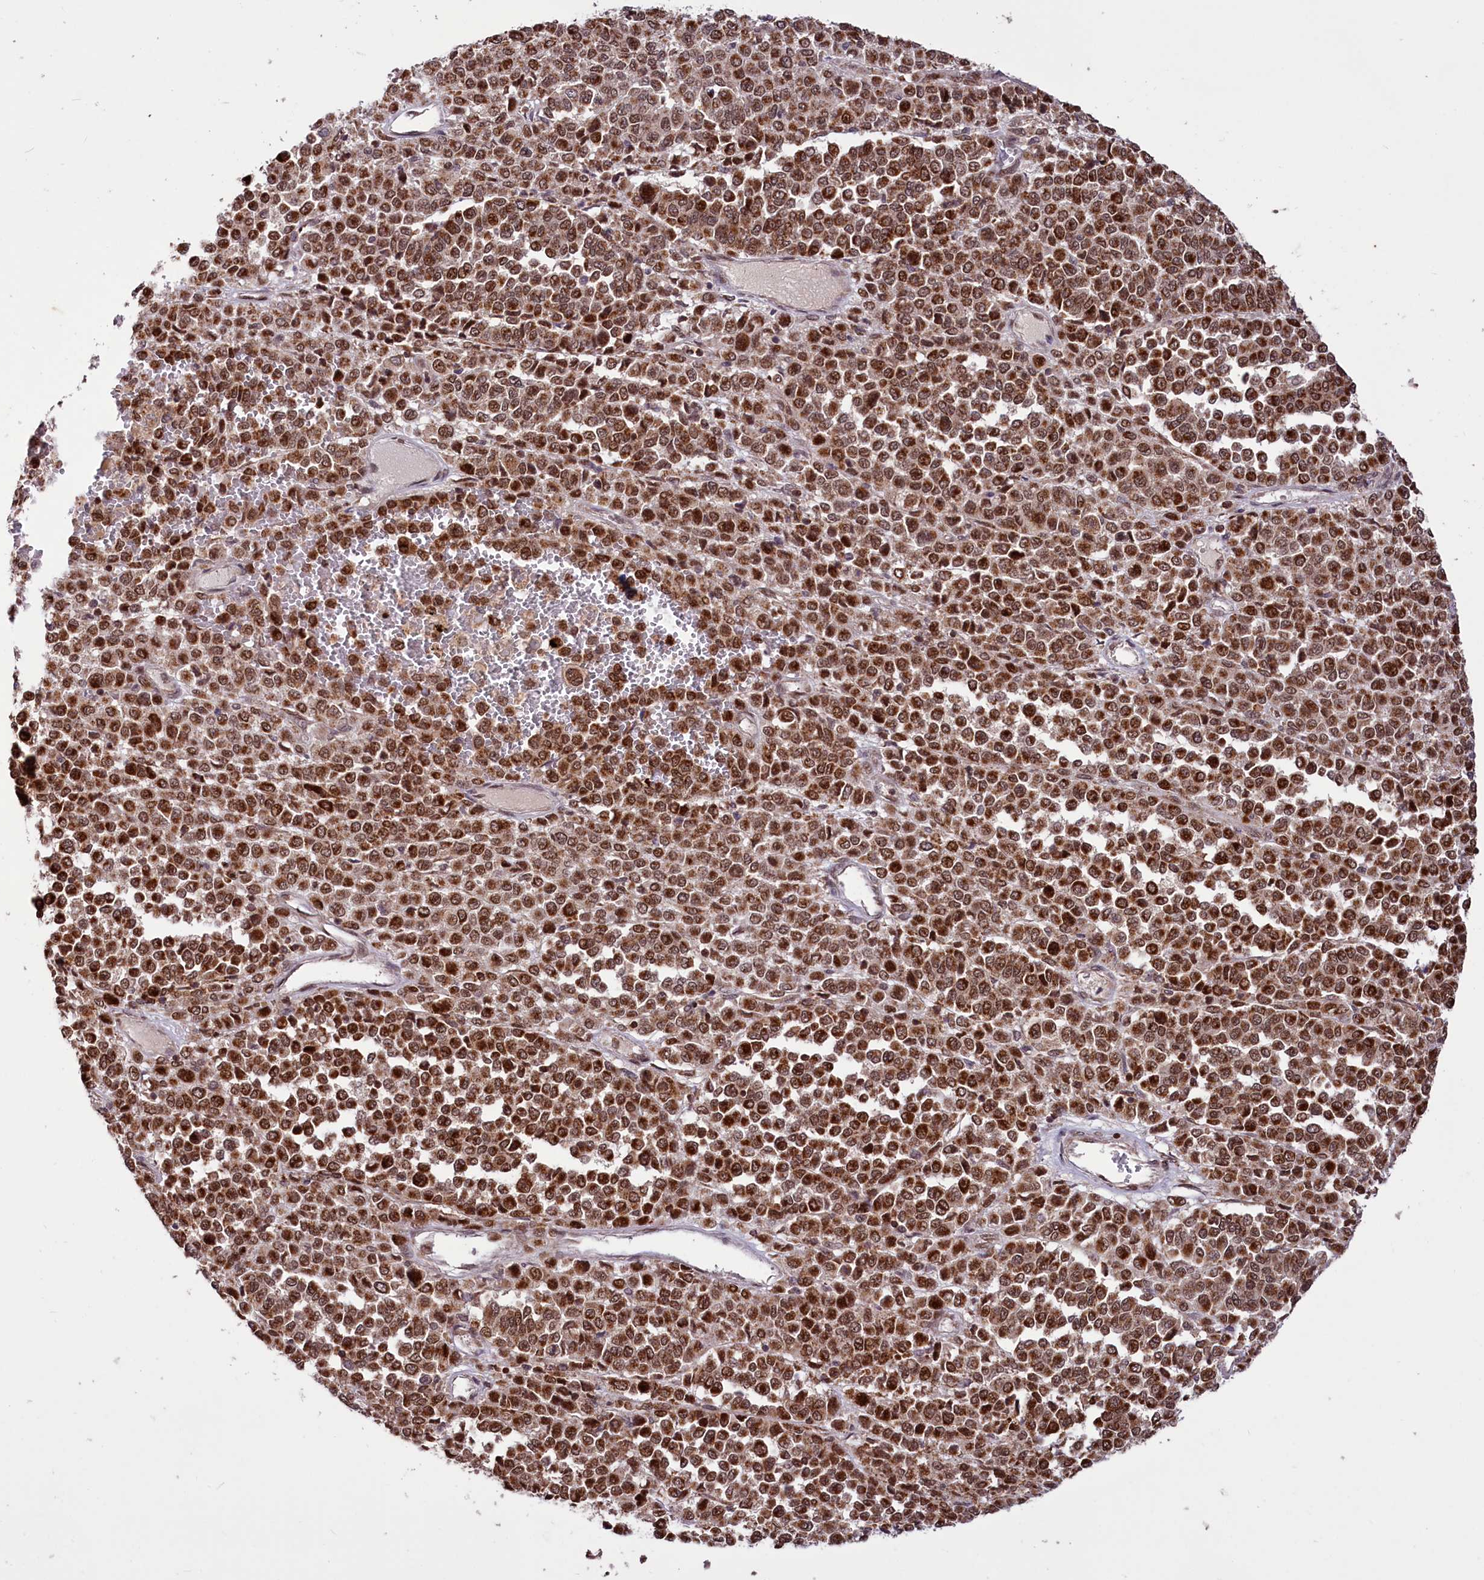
{"staining": {"intensity": "strong", "quantity": ">75%", "location": "cytoplasmic/membranous,nuclear"}, "tissue": "melanoma", "cell_type": "Tumor cells", "image_type": "cancer", "snomed": [{"axis": "morphology", "description": "Malignant melanoma, Metastatic site"}, {"axis": "topography", "description": "Pancreas"}], "caption": "The micrograph demonstrates staining of melanoma, revealing strong cytoplasmic/membranous and nuclear protein staining (brown color) within tumor cells. The staining was performed using DAB (3,3'-diaminobenzidine) to visualize the protein expression in brown, while the nuclei were stained in blue with hematoxylin (Magnification: 20x).", "gene": "PHC3", "patient": {"sex": "female", "age": 30}}